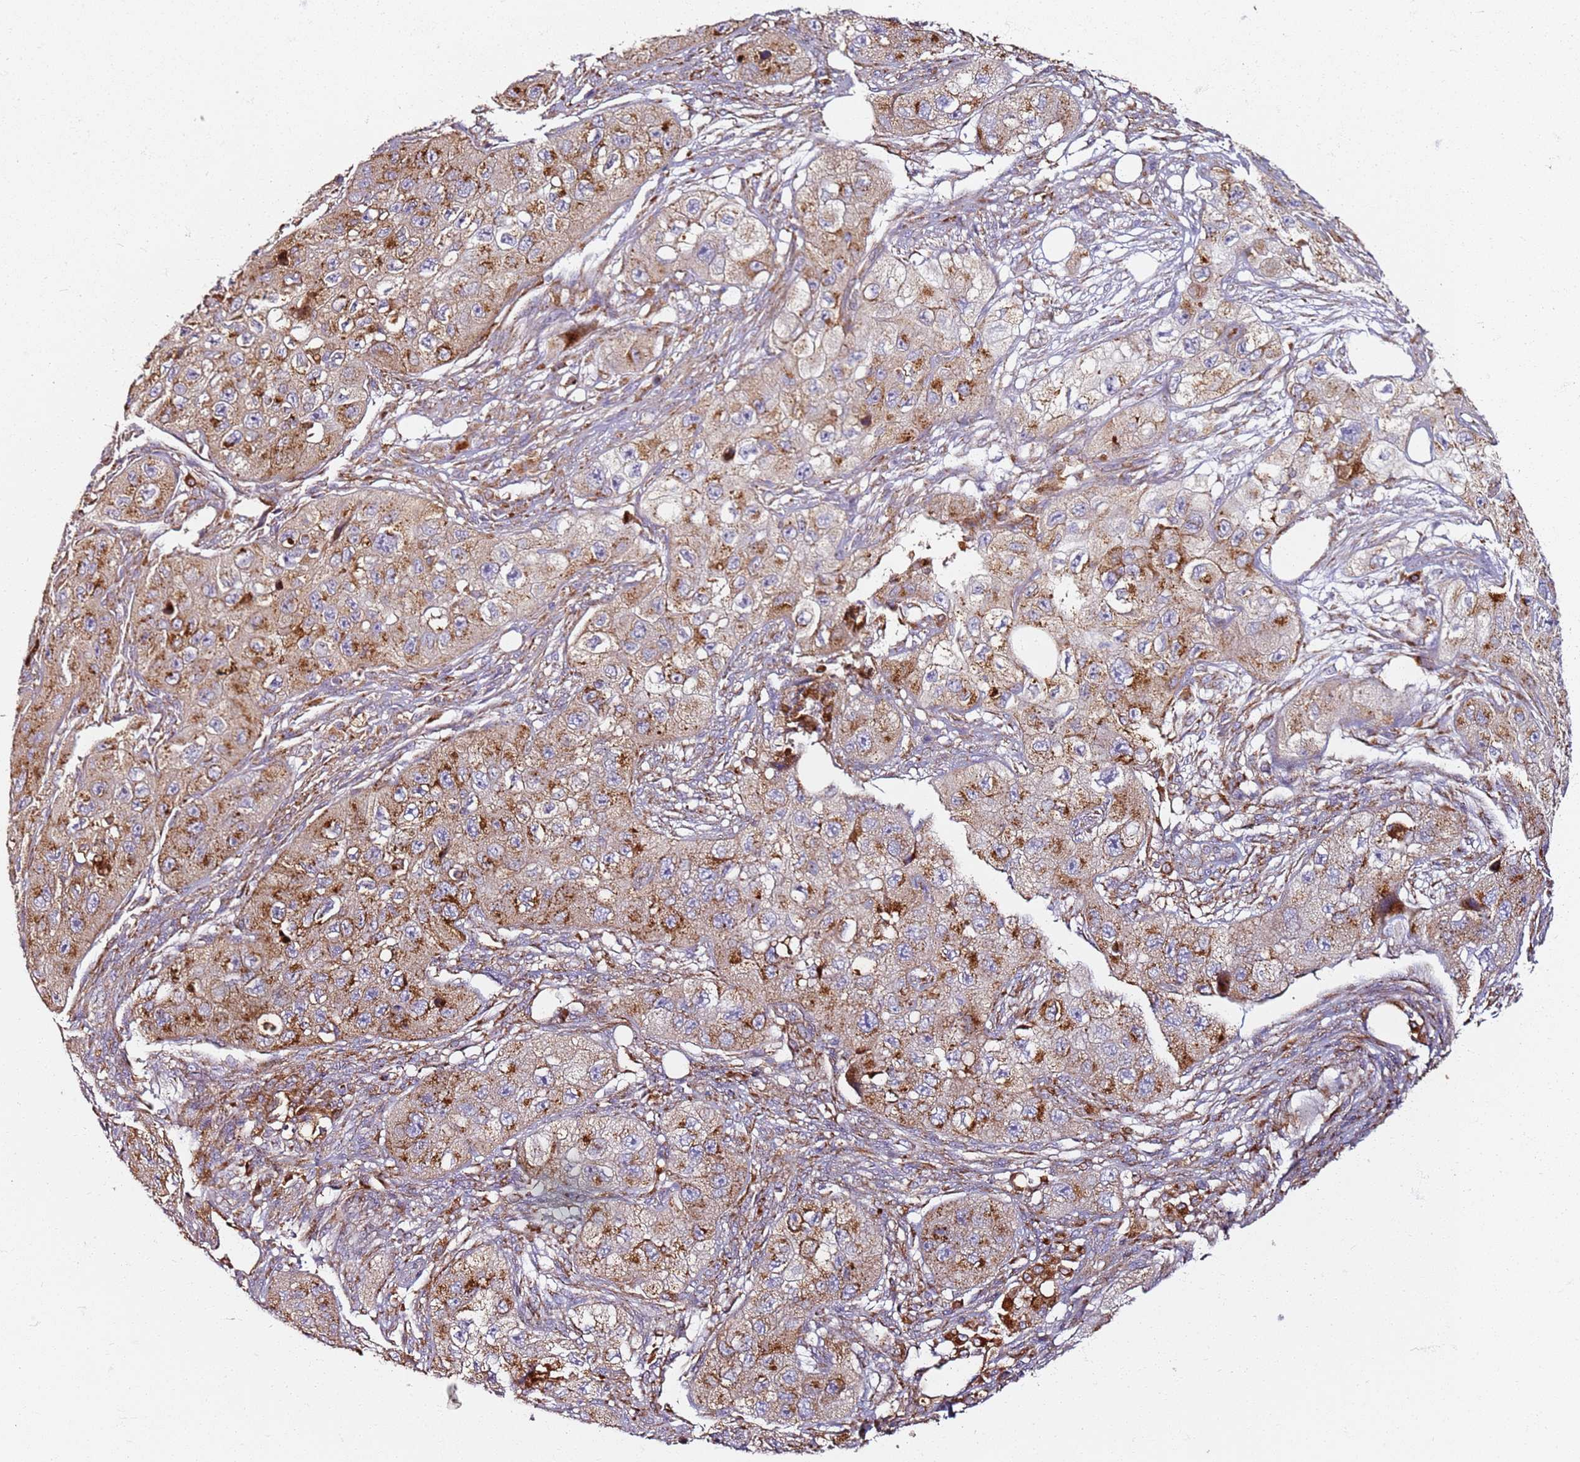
{"staining": {"intensity": "moderate", "quantity": ">75%", "location": "cytoplasmic/membranous"}, "tissue": "skin cancer", "cell_type": "Tumor cells", "image_type": "cancer", "snomed": [{"axis": "morphology", "description": "Squamous cell carcinoma, NOS"}, {"axis": "topography", "description": "Skin"}, {"axis": "topography", "description": "Subcutis"}], "caption": "High-power microscopy captured an immunohistochemistry (IHC) image of skin cancer, revealing moderate cytoplasmic/membranous expression in approximately >75% of tumor cells. (Stains: DAB in brown, nuclei in blue, Microscopy: brightfield microscopy at high magnification).", "gene": "PROKR2", "patient": {"sex": "male", "age": 73}}